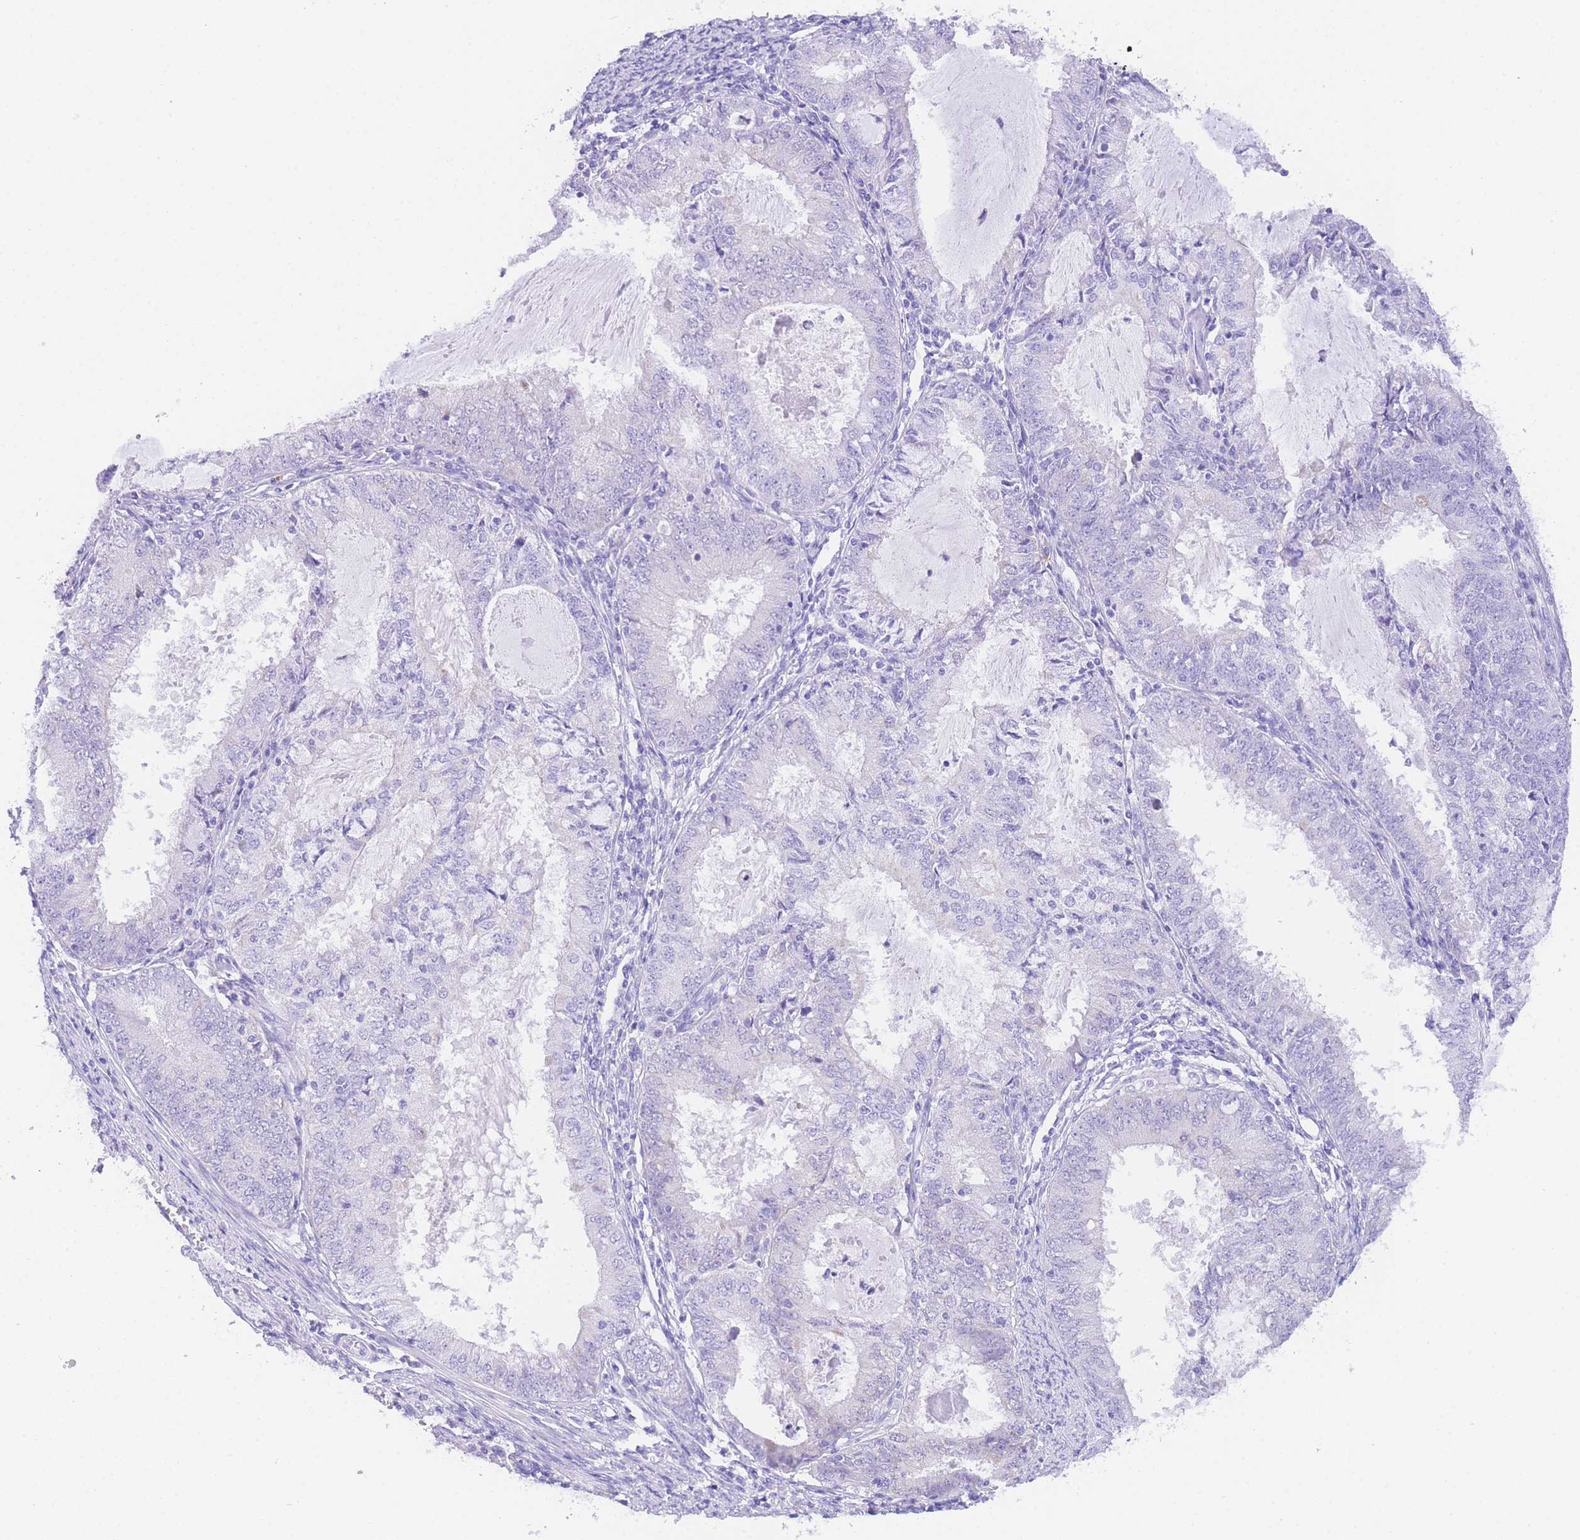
{"staining": {"intensity": "negative", "quantity": "none", "location": "none"}, "tissue": "endometrial cancer", "cell_type": "Tumor cells", "image_type": "cancer", "snomed": [{"axis": "morphology", "description": "Adenocarcinoma, NOS"}, {"axis": "topography", "description": "Endometrium"}], "caption": "High power microscopy photomicrograph of an immunohistochemistry (IHC) image of endometrial cancer (adenocarcinoma), revealing no significant staining in tumor cells.", "gene": "NKD2", "patient": {"sex": "female", "age": 57}}